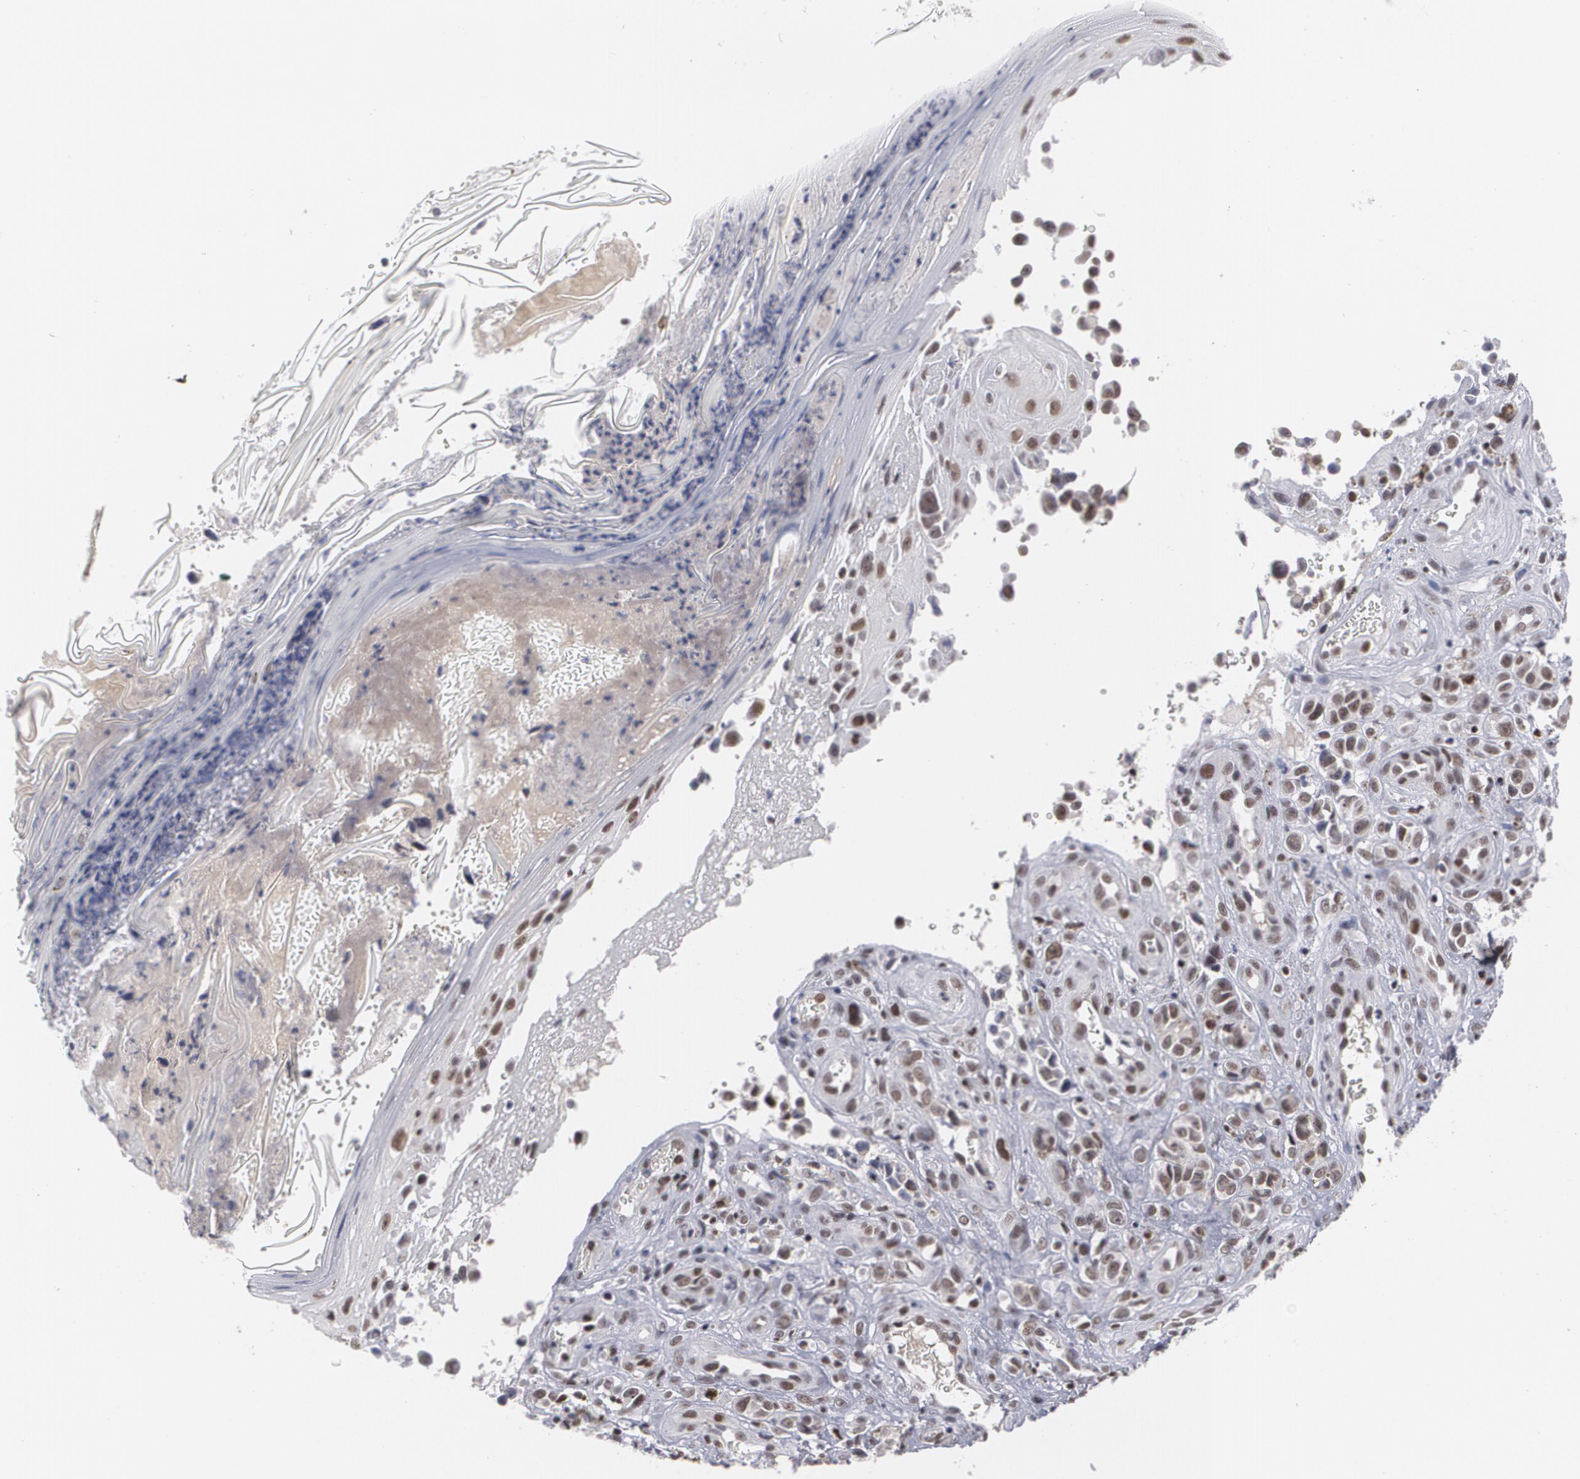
{"staining": {"intensity": "moderate", "quantity": "25%-75%", "location": "nuclear"}, "tissue": "melanoma", "cell_type": "Tumor cells", "image_type": "cancer", "snomed": [{"axis": "morphology", "description": "Malignant melanoma, NOS"}, {"axis": "topography", "description": "Skin"}], "caption": "The image demonstrates immunohistochemical staining of malignant melanoma. There is moderate nuclear expression is present in about 25%-75% of tumor cells.", "gene": "MCL1", "patient": {"sex": "female", "age": 82}}